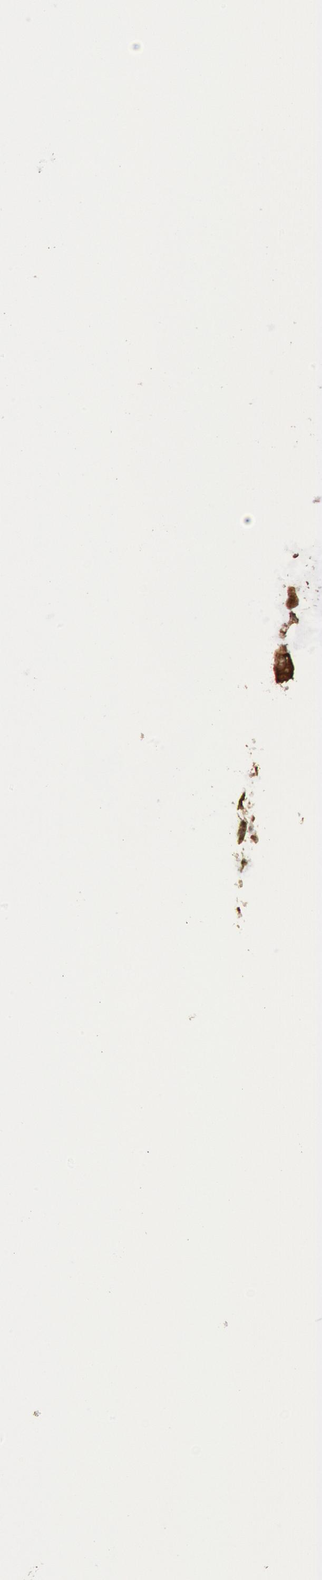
{"staining": {"intensity": "moderate", "quantity": ">75%", "location": "cytoplasmic/membranous"}, "tissue": "stomach cancer", "cell_type": "Tumor cells", "image_type": "cancer", "snomed": [{"axis": "morphology", "description": "Adenocarcinoma, NOS"}, {"axis": "topography", "description": "Stomach, upper"}], "caption": "A medium amount of moderate cytoplasmic/membranous expression is identified in approximately >75% of tumor cells in adenocarcinoma (stomach) tissue.", "gene": "ERP44", "patient": {"sex": "male", "age": 80}}